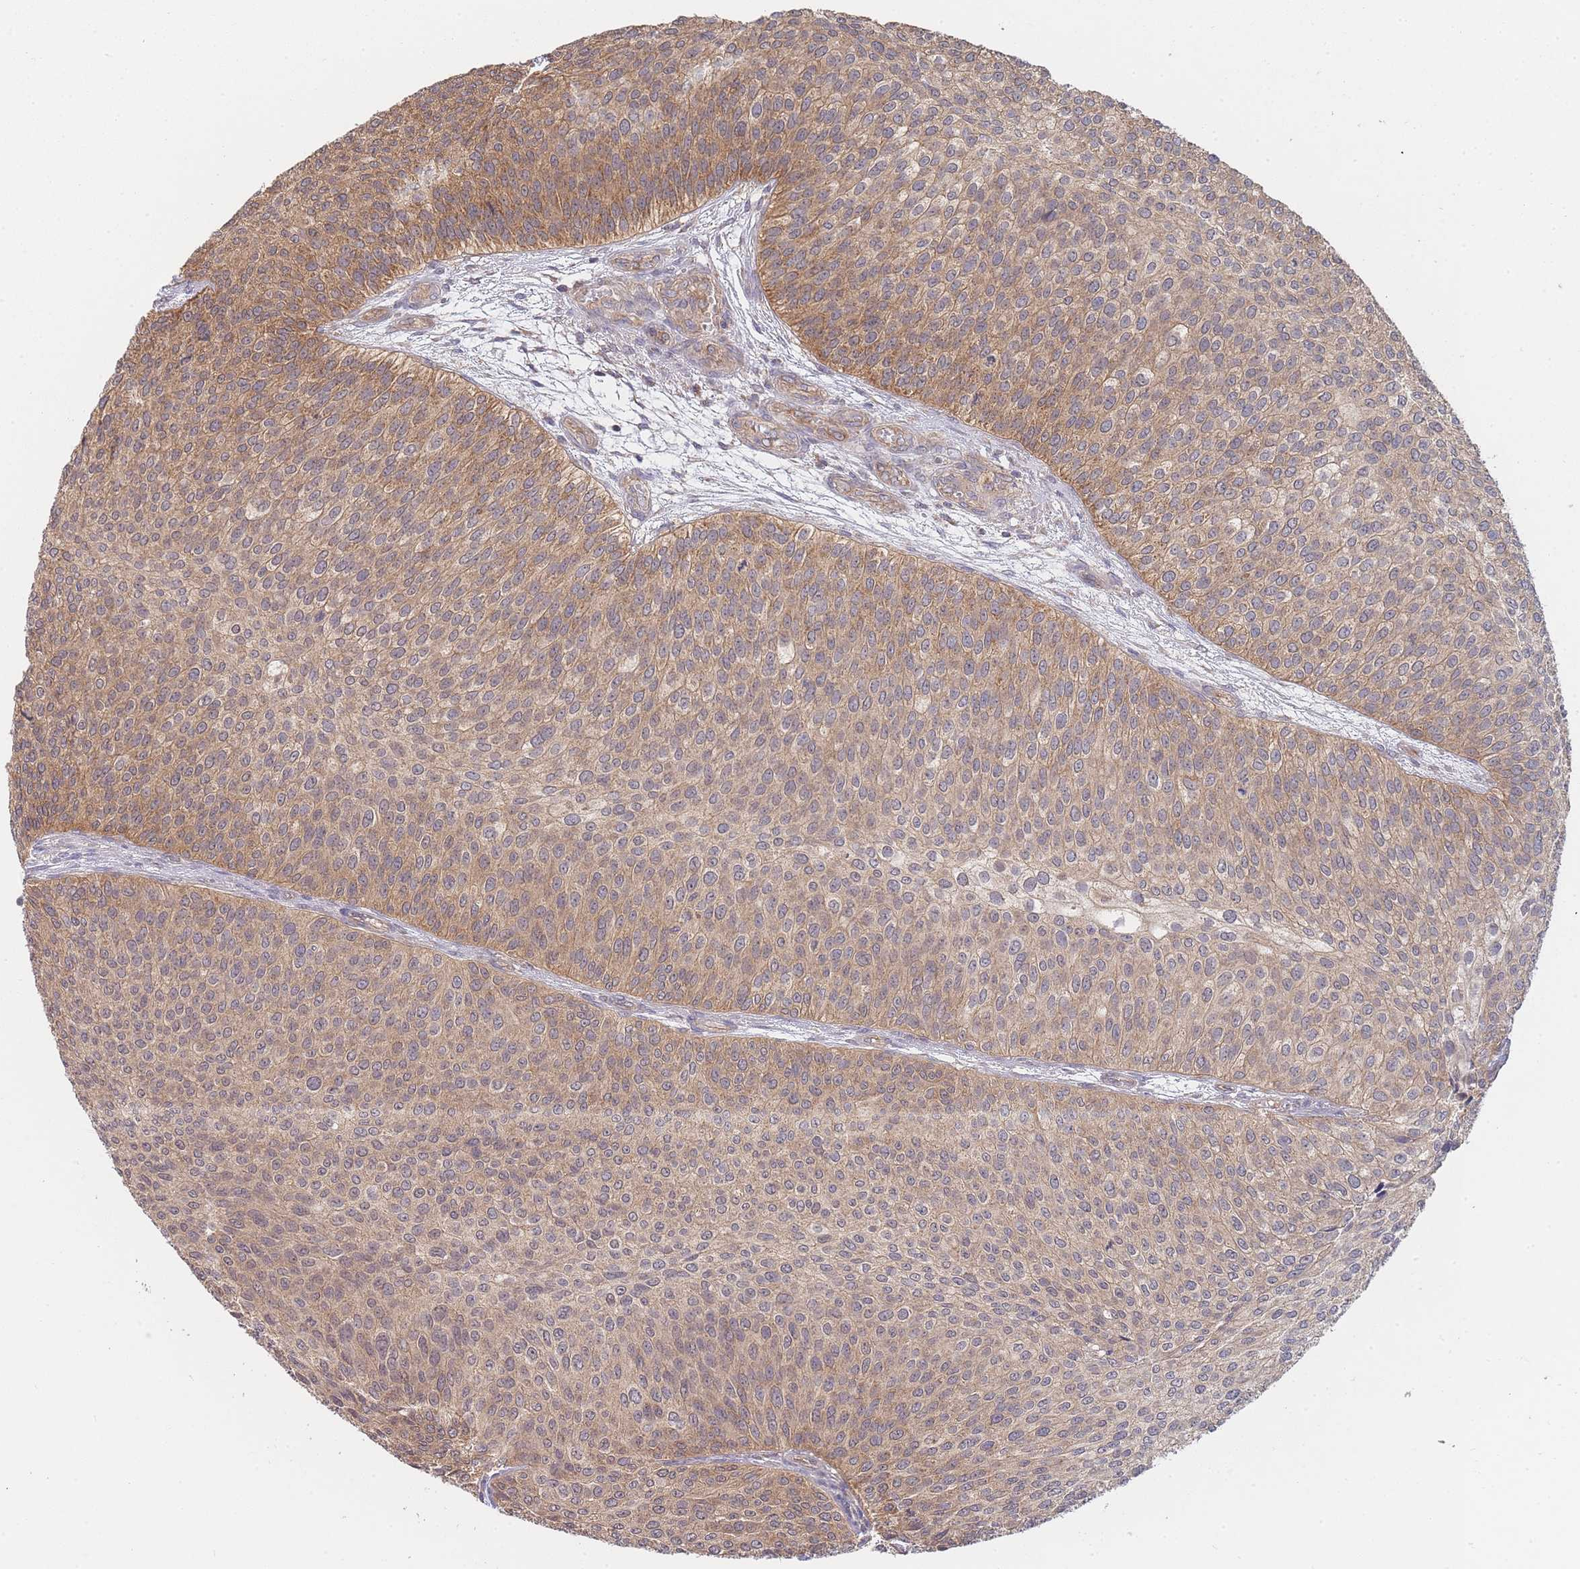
{"staining": {"intensity": "moderate", "quantity": ">75%", "location": "cytoplasmic/membranous"}, "tissue": "urothelial cancer", "cell_type": "Tumor cells", "image_type": "cancer", "snomed": [{"axis": "morphology", "description": "Urothelial carcinoma, Low grade"}, {"axis": "topography", "description": "Urinary bladder"}], "caption": "Protein staining of low-grade urothelial carcinoma tissue demonstrates moderate cytoplasmic/membranous expression in approximately >75% of tumor cells. (brown staining indicates protein expression, while blue staining denotes nuclei).", "gene": "MRPS18B", "patient": {"sex": "male", "age": 84}}